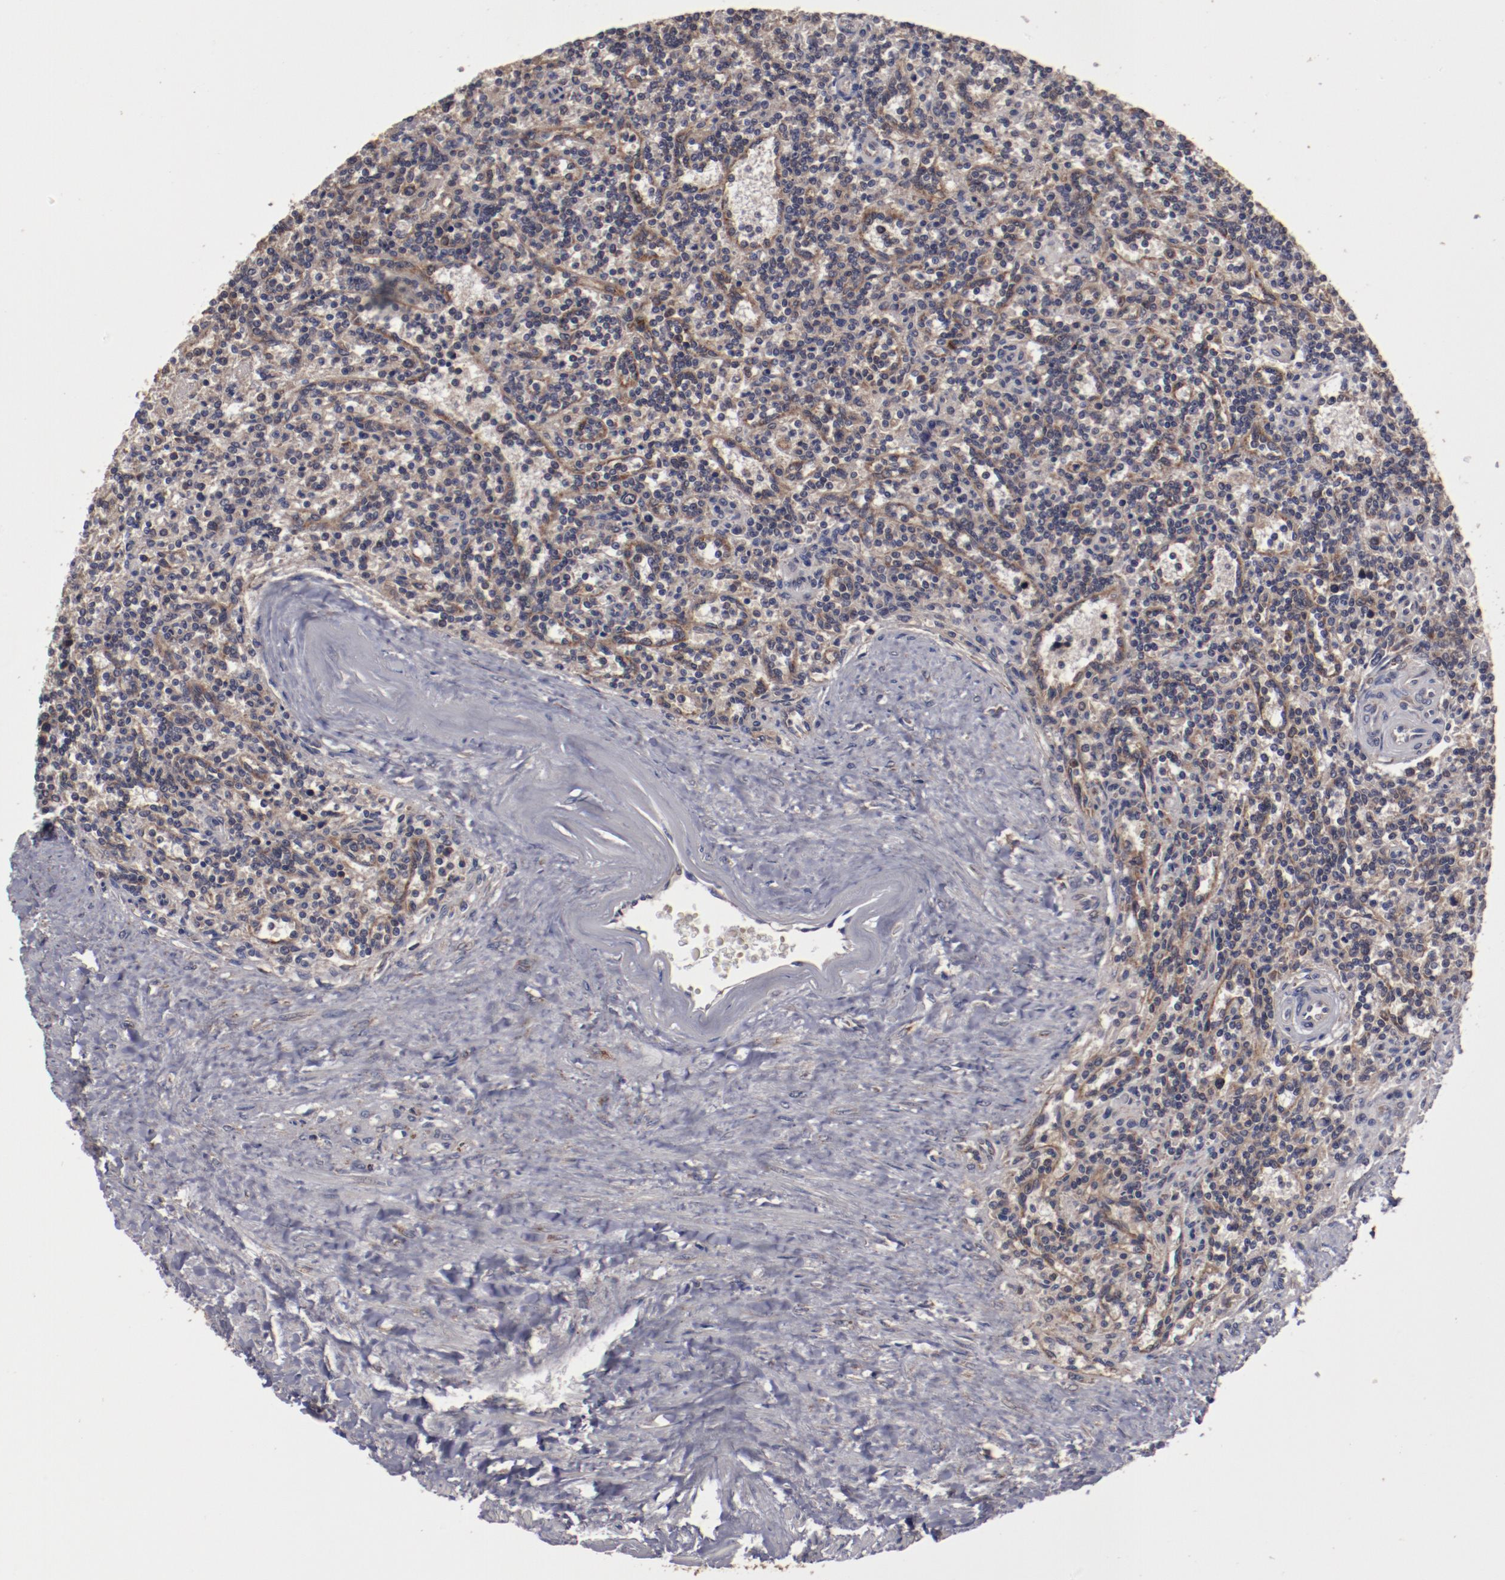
{"staining": {"intensity": "moderate", "quantity": "25%-75%", "location": "cytoplasmic/membranous"}, "tissue": "lymphoma", "cell_type": "Tumor cells", "image_type": "cancer", "snomed": [{"axis": "morphology", "description": "Malignant lymphoma, non-Hodgkin's type, Low grade"}, {"axis": "topography", "description": "Spleen"}], "caption": "This is a micrograph of immunohistochemistry staining of lymphoma, which shows moderate expression in the cytoplasmic/membranous of tumor cells.", "gene": "RPS4Y1", "patient": {"sex": "male", "age": 73}}